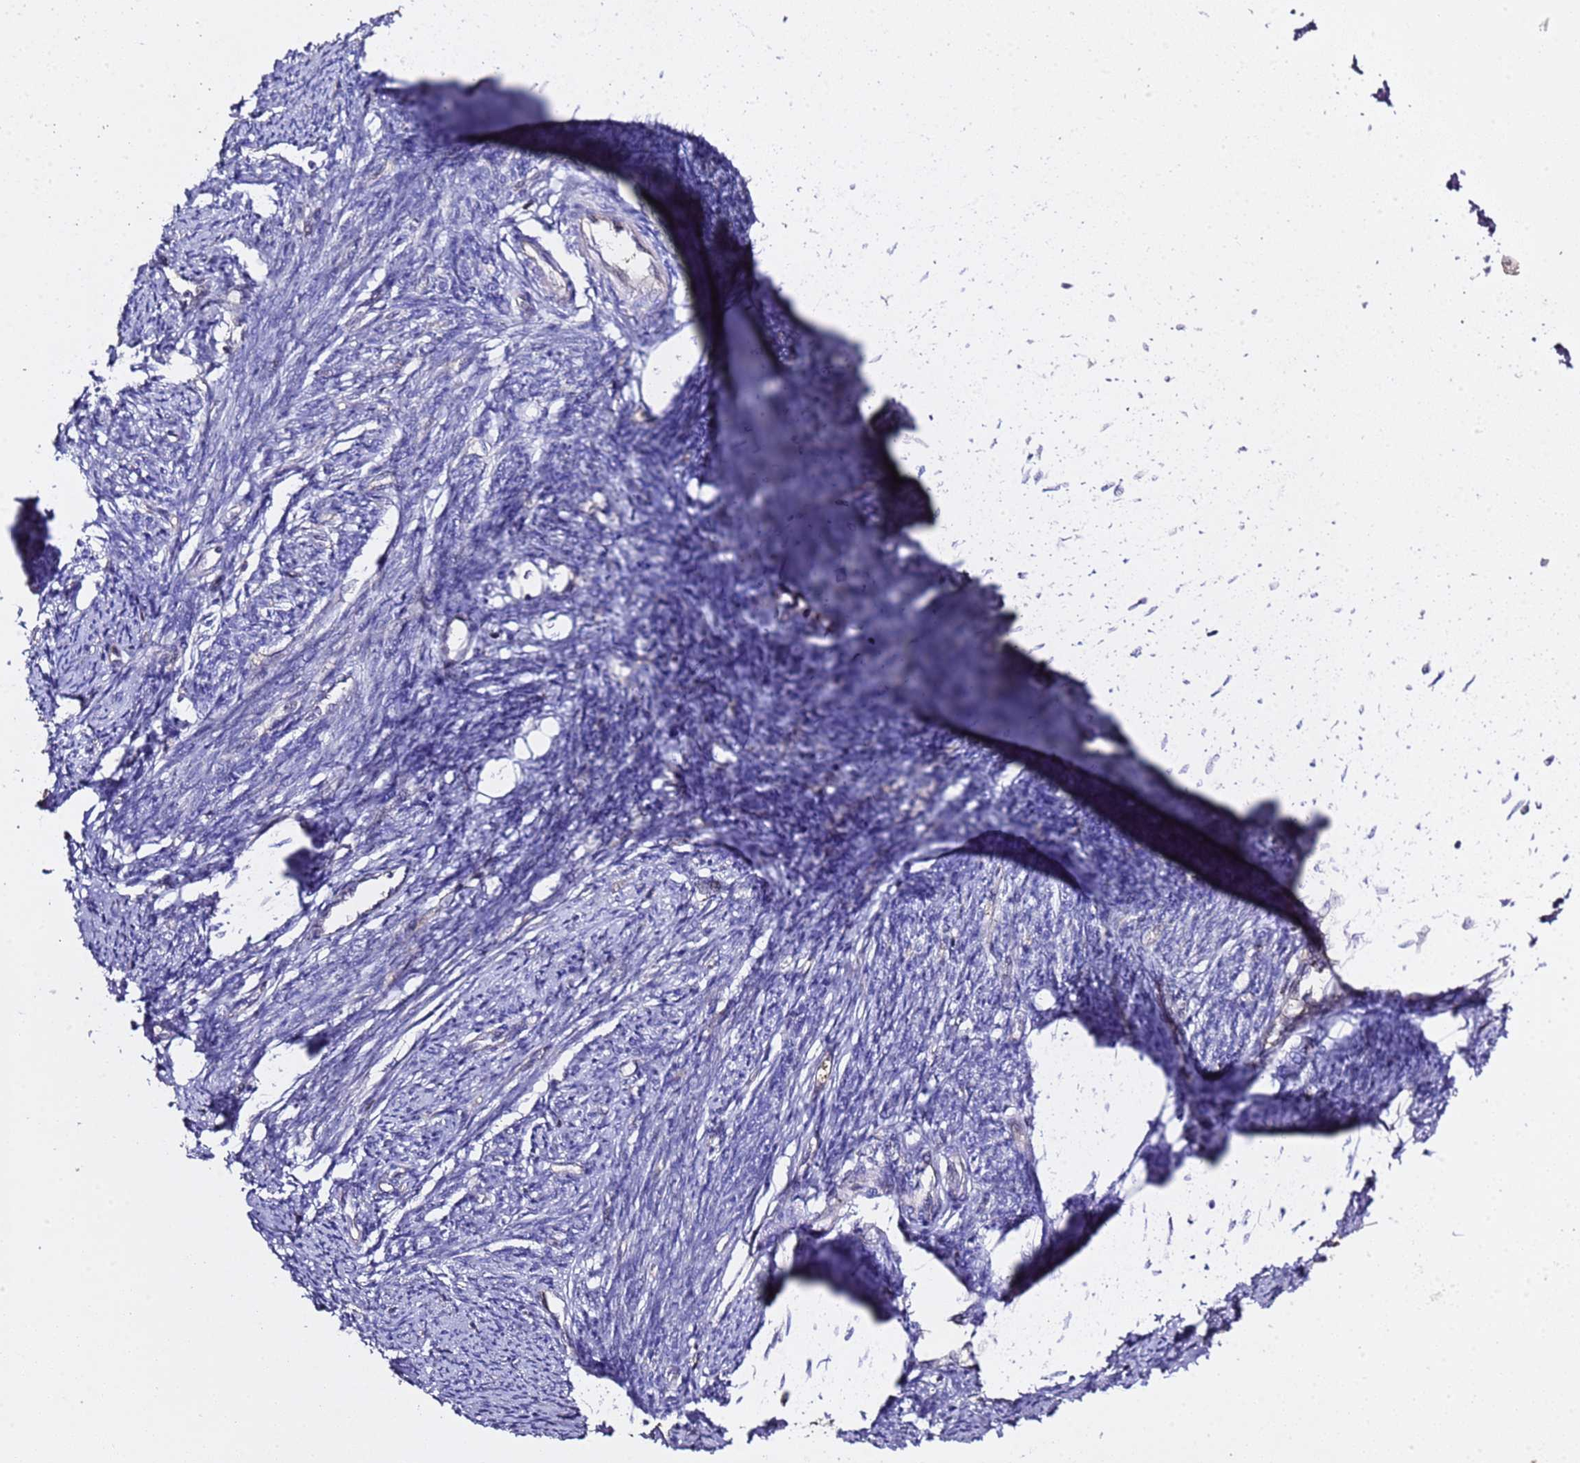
{"staining": {"intensity": "negative", "quantity": "none", "location": "none"}, "tissue": "smooth muscle", "cell_type": "Smooth muscle cells", "image_type": "normal", "snomed": [{"axis": "morphology", "description": "Normal tissue, NOS"}, {"axis": "topography", "description": "Smooth muscle"}, {"axis": "topography", "description": "Uterus"}], "caption": "A high-resolution micrograph shows IHC staining of normal smooth muscle, which displays no significant positivity in smooth muscle cells.", "gene": "ALG3", "patient": {"sex": "female", "age": 59}}